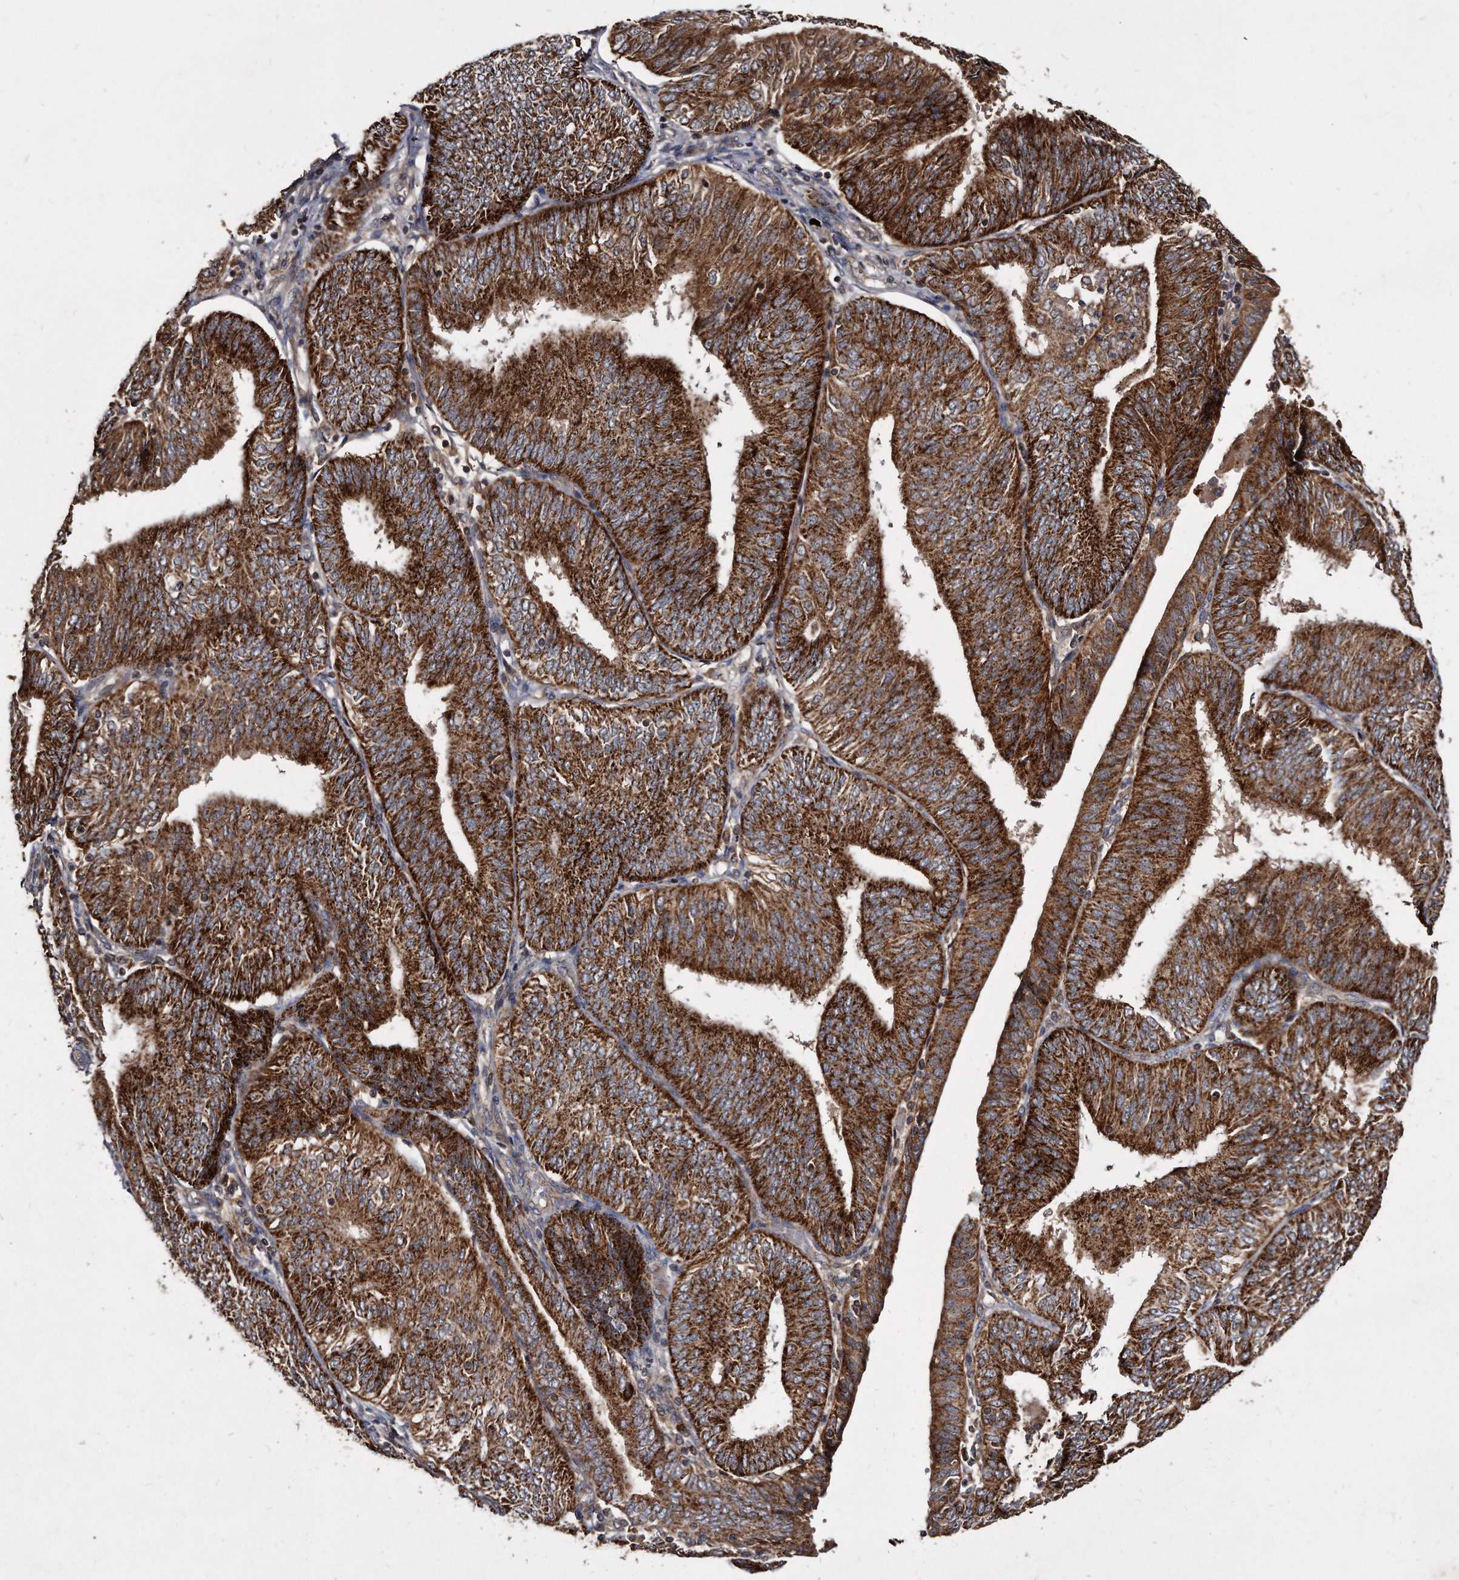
{"staining": {"intensity": "strong", "quantity": ">75%", "location": "cytoplasmic/membranous"}, "tissue": "endometrial cancer", "cell_type": "Tumor cells", "image_type": "cancer", "snomed": [{"axis": "morphology", "description": "Adenocarcinoma, NOS"}, {"axis": "topography", "description": "Endometrium"}], "caption": "Endometrial cancer tissue exhibits strong cytoplasmic/membranous expression in approximately >75% of tumor cells, visualized by immunohistochemistry. (DAB = brown stain, brightfield microscopy at high magnification).", "gene": "FAM136A", "patient": {"sex": "female", "age": 58}}